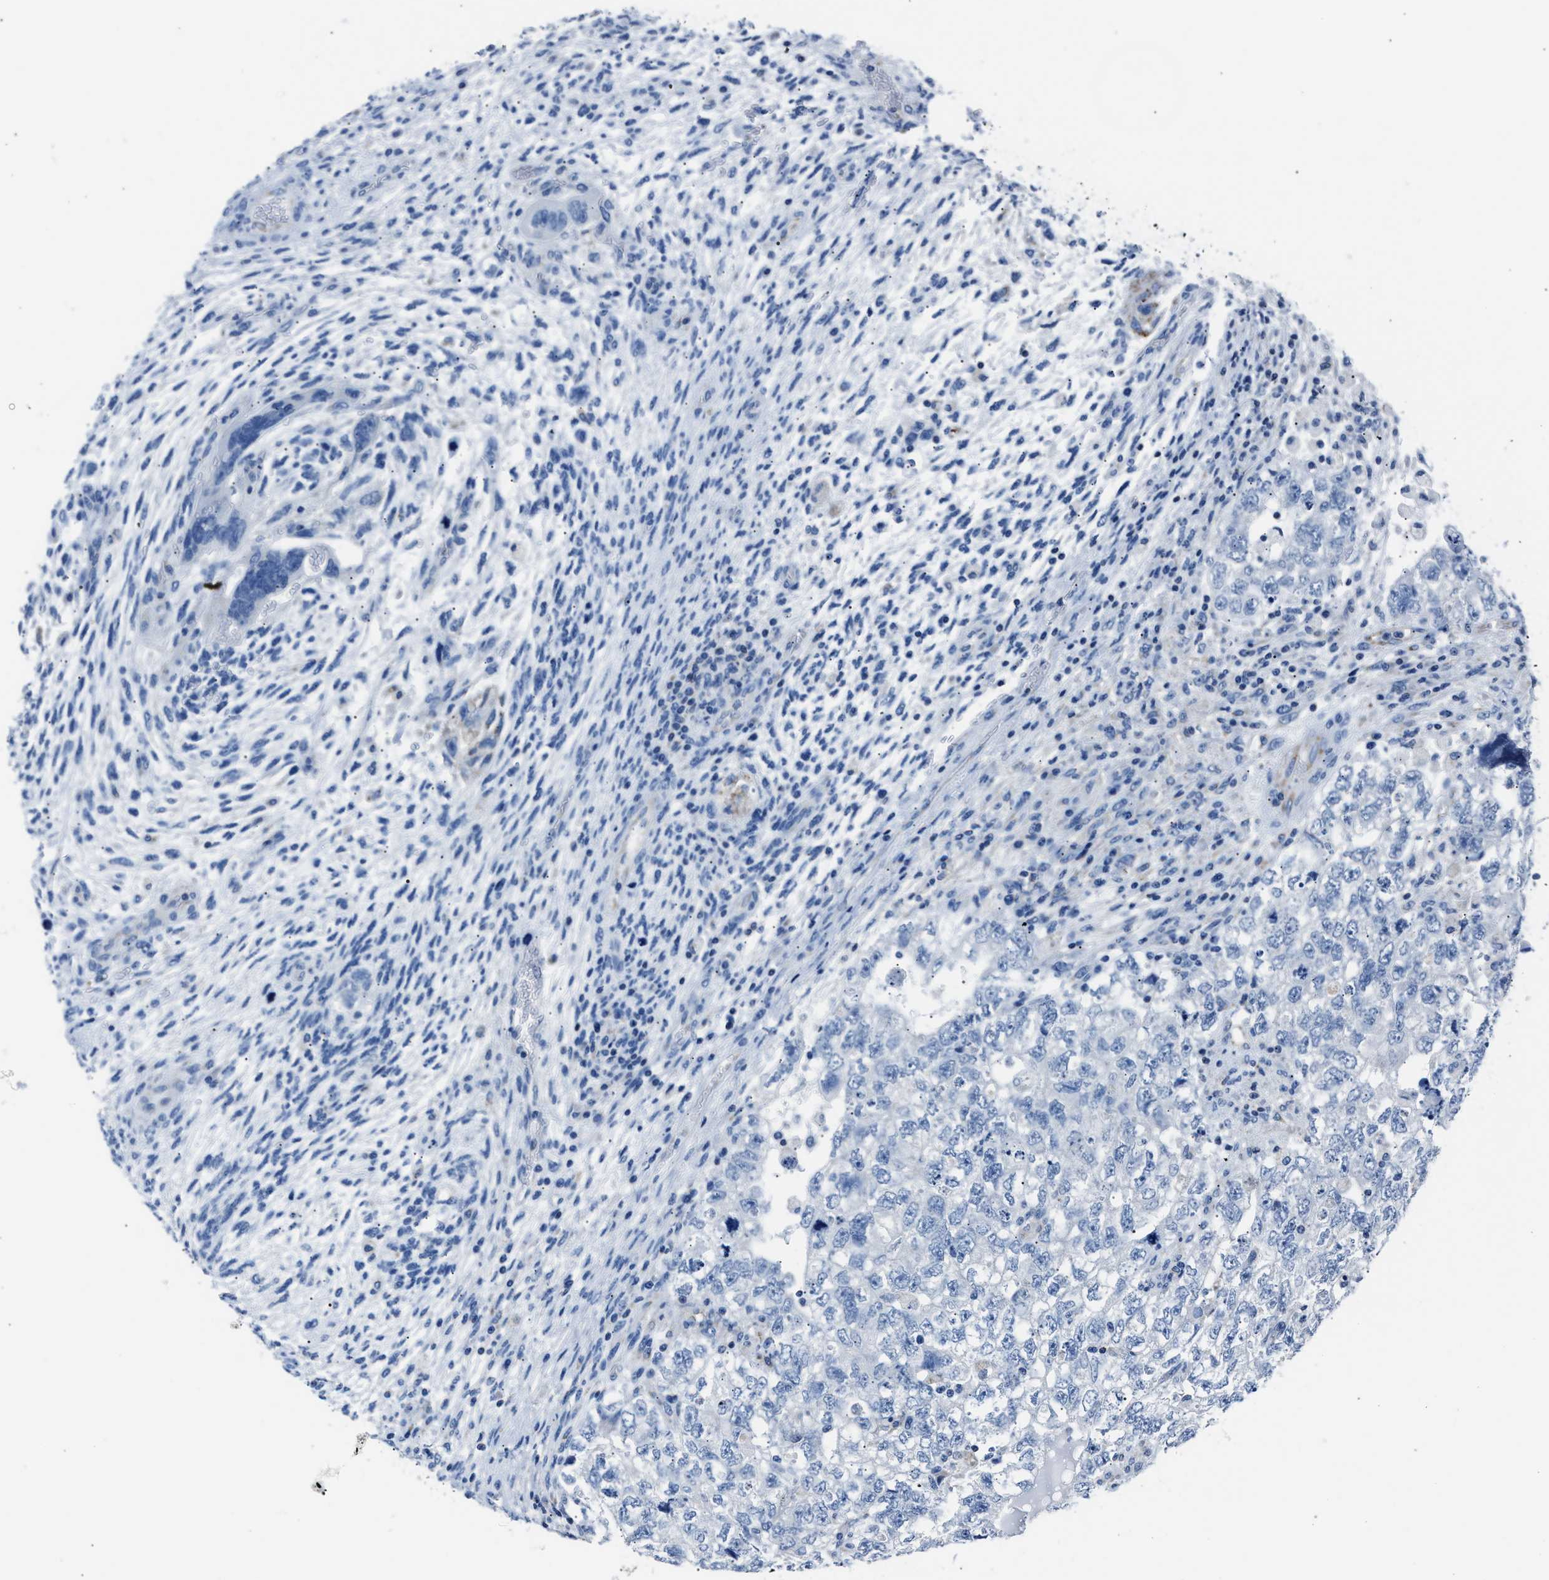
{"staining": {"intensity": "negative", "quantity": "none", "location": "none"}, "tissue": "testis cancer", "cell_type": "Tumor cells", "image_type": "cancer", "snomed": [{"axis": "morphology", "description": "Carcinoma, Embryonal, NOS"}, {"axis": "topography", "description": "Testis"}], "caption": "Human testis cancer stained for a protein using IHC reveals no positivity in tumor cells.", "gene": "AMACR", "patient": {"sex": "male", "age": 36}}